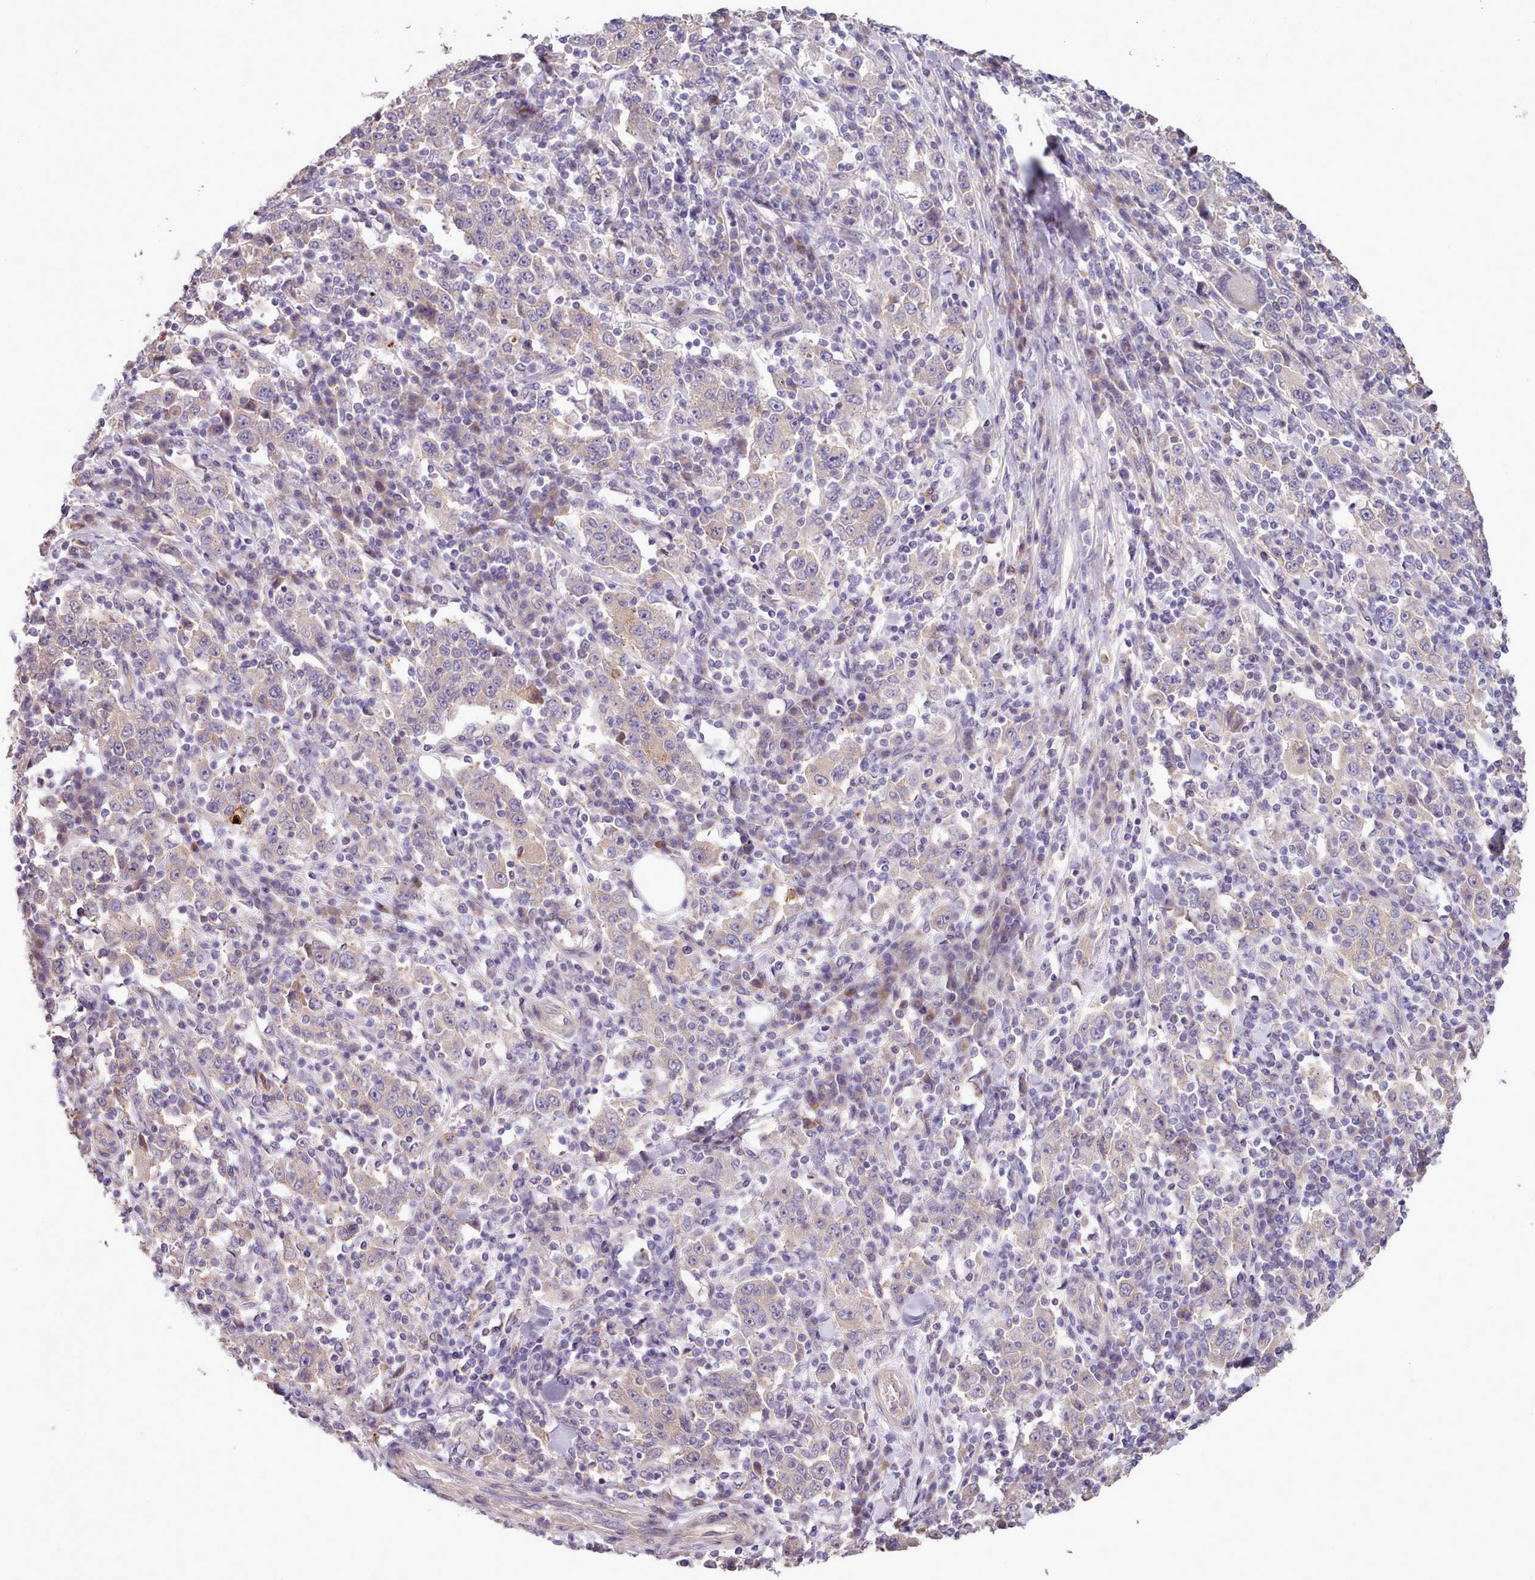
{"staining": {"intensity": "weak", "quantity": "25%-75%", "location": "cytoplasmic/membranous"}, "tissue": "stomach cancer", "cell_type": "Tumor cells", "image_type": "cancer", "snomed": [{"axis": "morphology", "description": "Normal tissue, NOS"}, {"axis": "morphology", "description": "Adenocarcinoma, NOS"}, {"axis": "topography", "description": "Stomach, upper"}, {"axis": "topography", "description": "Stomach"}], "caption": "Immunohistochemistry (IHC) (DAB) staining of human adenocarcinoma (stomach) displays weak cytoplasmic/membranous protein positivity in approximately 25%-75% of tumor cells. (DAB IHC with brightfield microscopy, high magnification).", "gene": "DPF1", "patient": {"sex": "male", "age": 59}}